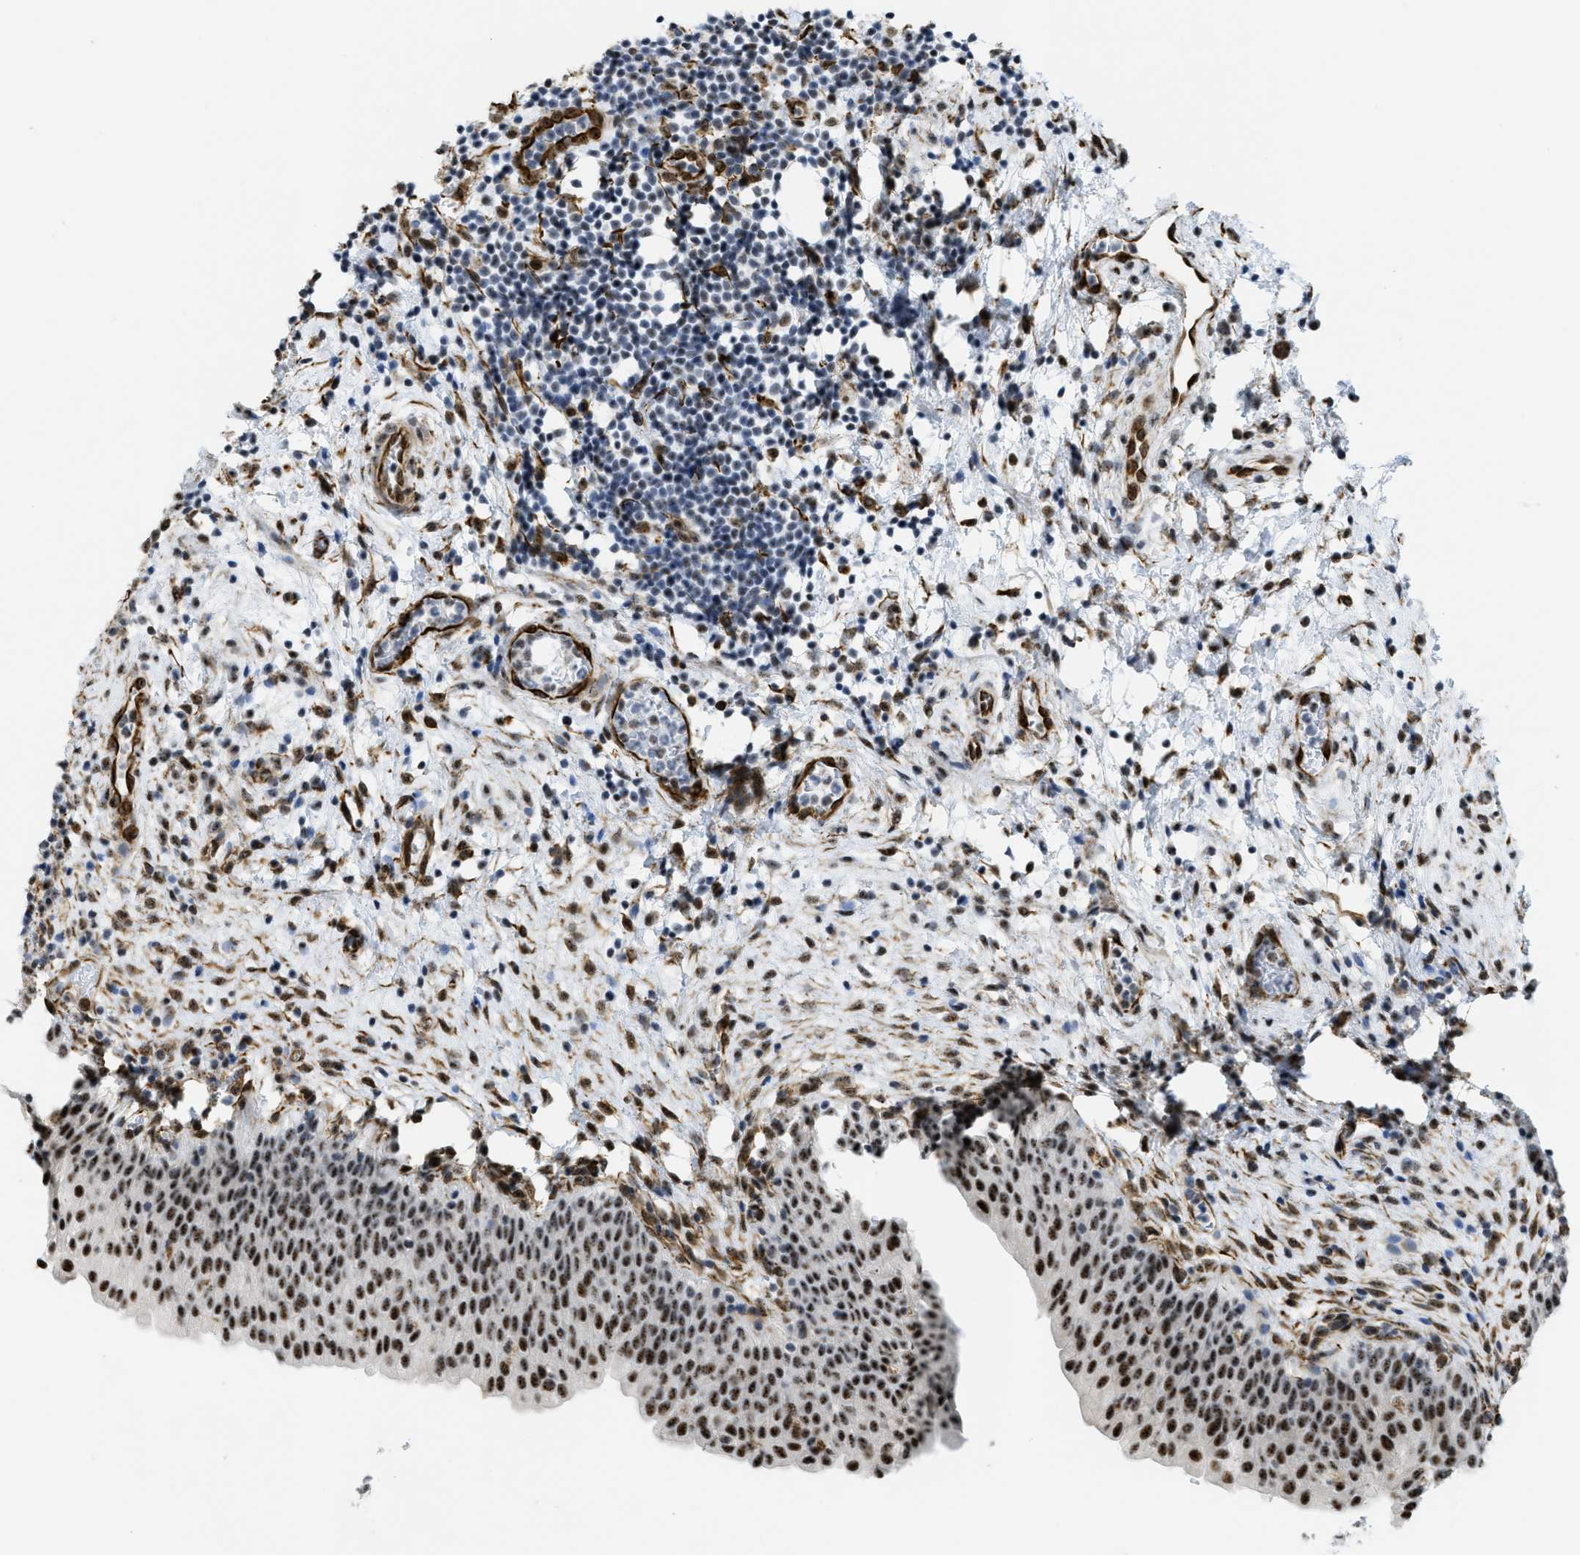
{"staining": {"intensity": "moderate", "quantity": ">75%", "location": "nuclear"}, "tissue": "urinary bladder", "cell_type": "Urothelial cells", "image_type": "normal", "snomed": [{"axis": "morphology", "description": "Normal tissue, NOS"}, {"axis": "topography", "description": "Urinary bladder"}], "caption": "Immunohistochemical staining of normal urinary bladder shows medium levels of moderate nuclear staining in about >75% of urothelial cells. The staining was performed using DAB (3,3'-diaminobenzidine), with brown indicating positive protein expression. Nuclei are stained blue with hematoxylin.", "gene": "LRRC8B", "patient": {"sex": "male", "age": 37}}